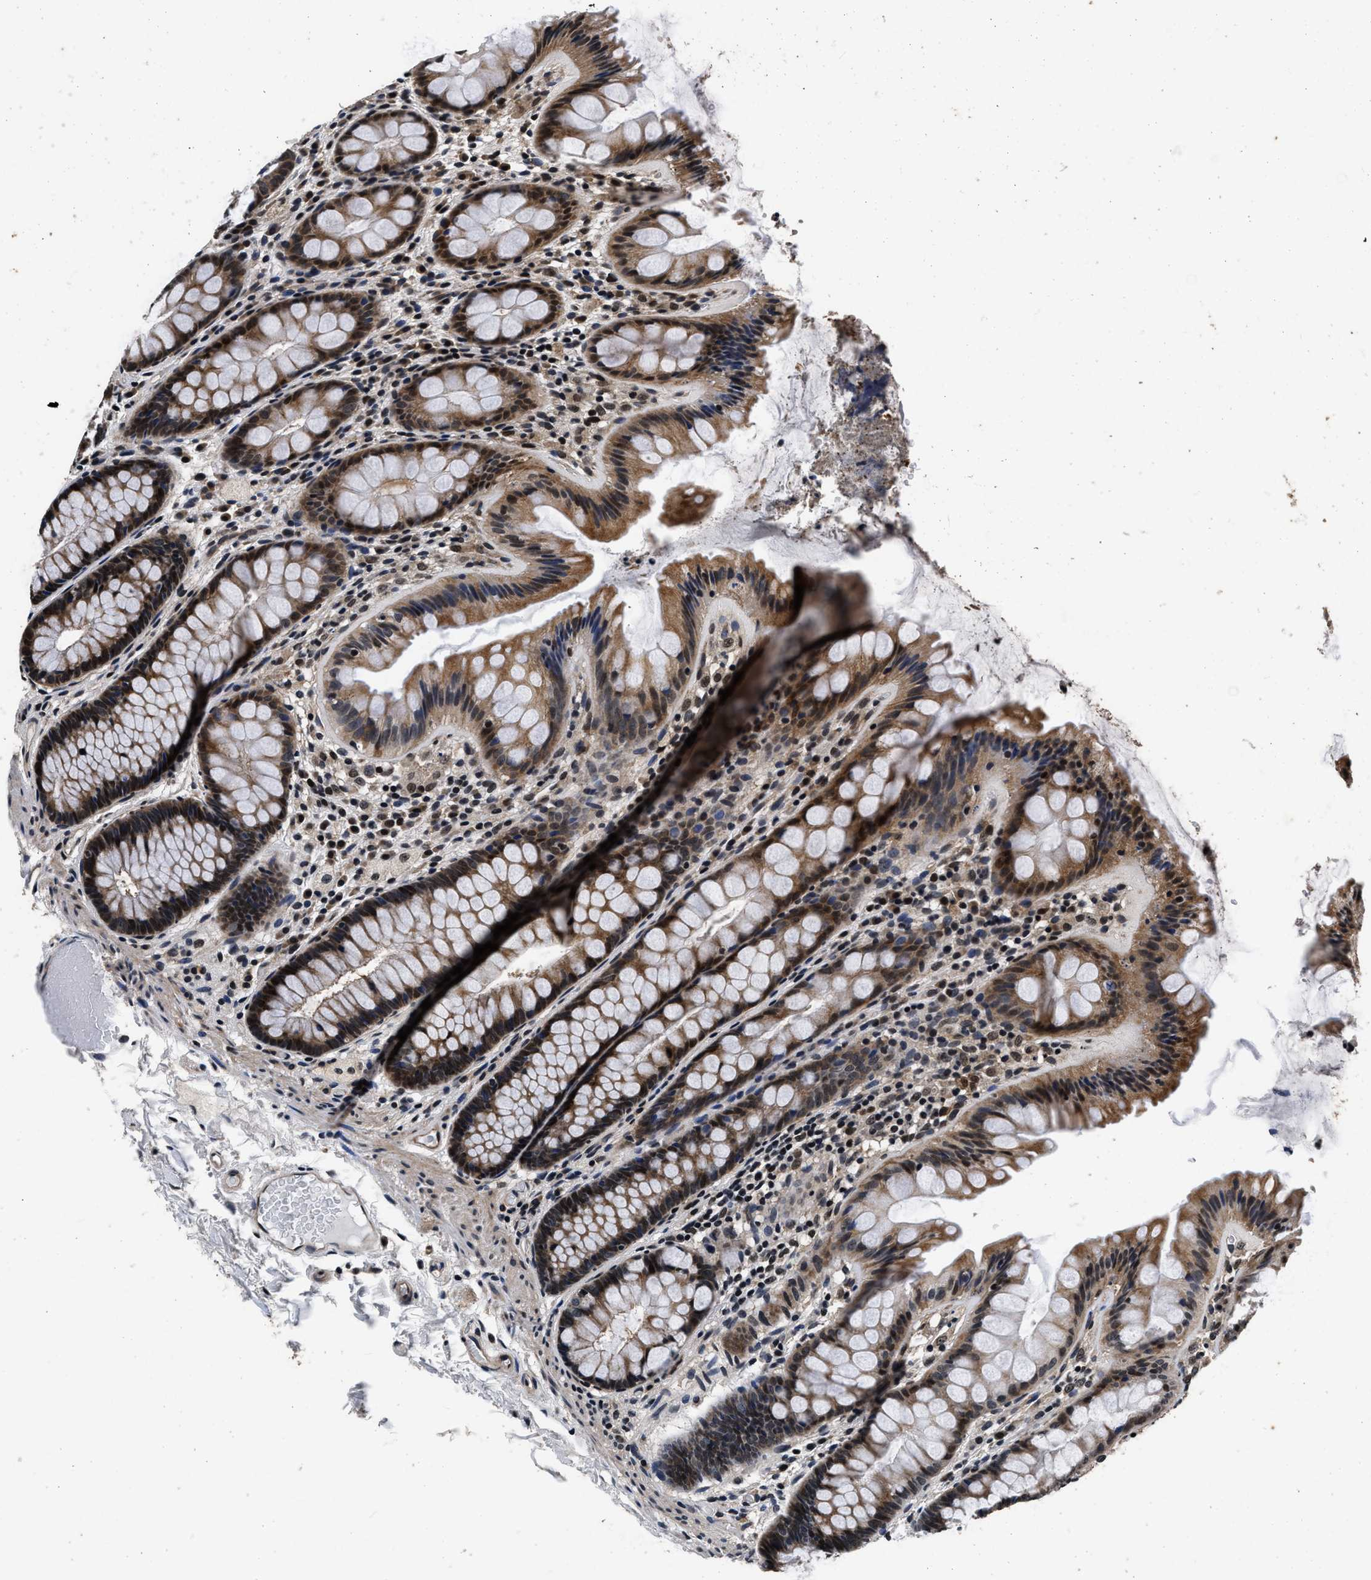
{"staining": {"intensity": "moderate", "quantity": ">75%", "location": "nuclear"}, "tissue": "colon", "cell_type": "Endothelial cells", "image_type": "normal", "snomed": [{"axis": "morphology", "description": "Normal tissue, NOS"}, {"axis": "topography", "description": "Colon"}], "caption": "Immunohistochemistry (IHC) (DAB) staining of unremarkable colon exhibits moderate nuclear protein staining in approximately >75% of endothelial cells.", "gene": "CSTF1", "patient": {"sex": "female", "age": 56}}